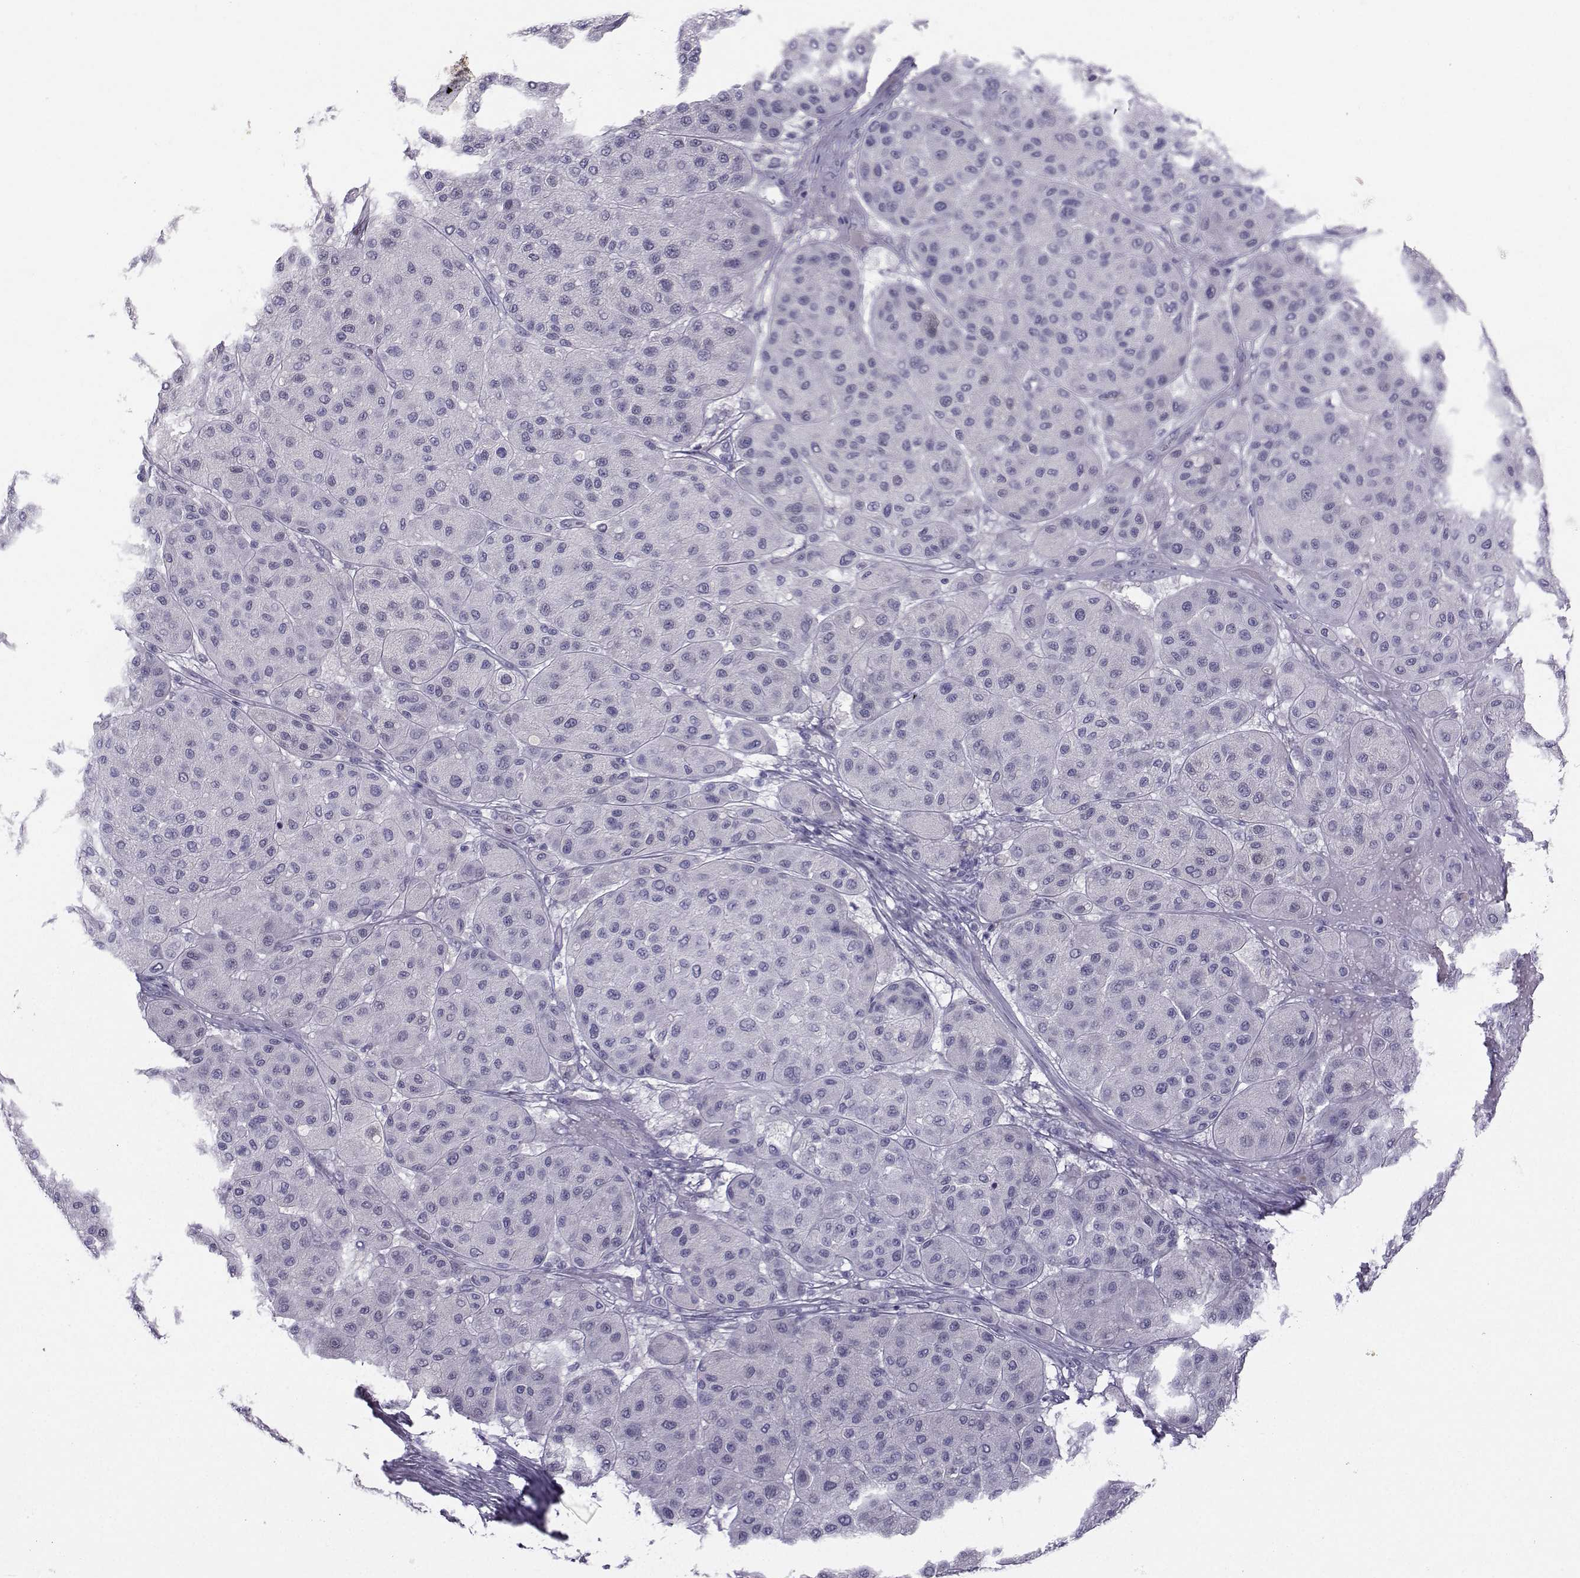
{"staining": {"intensity": "negative", "quantity": "none", "location": "none"}, "tissue": "melanoma", "cell_type": "Tumor cells", "image_type": "cancer", "snomed": [{"axis": "morphology", "description": "Malignant melanoma, Metastatic site"}, {"axis": "topography", "description": "Smooth muscle"}], "caption": "A high-resolution image shows immunohistochemistry (IHC) staining of melanoma, which displays no significant positivity in tumor cells.", "gene": "ARMC2", "patient": {"sex": "male", "age": 41}}